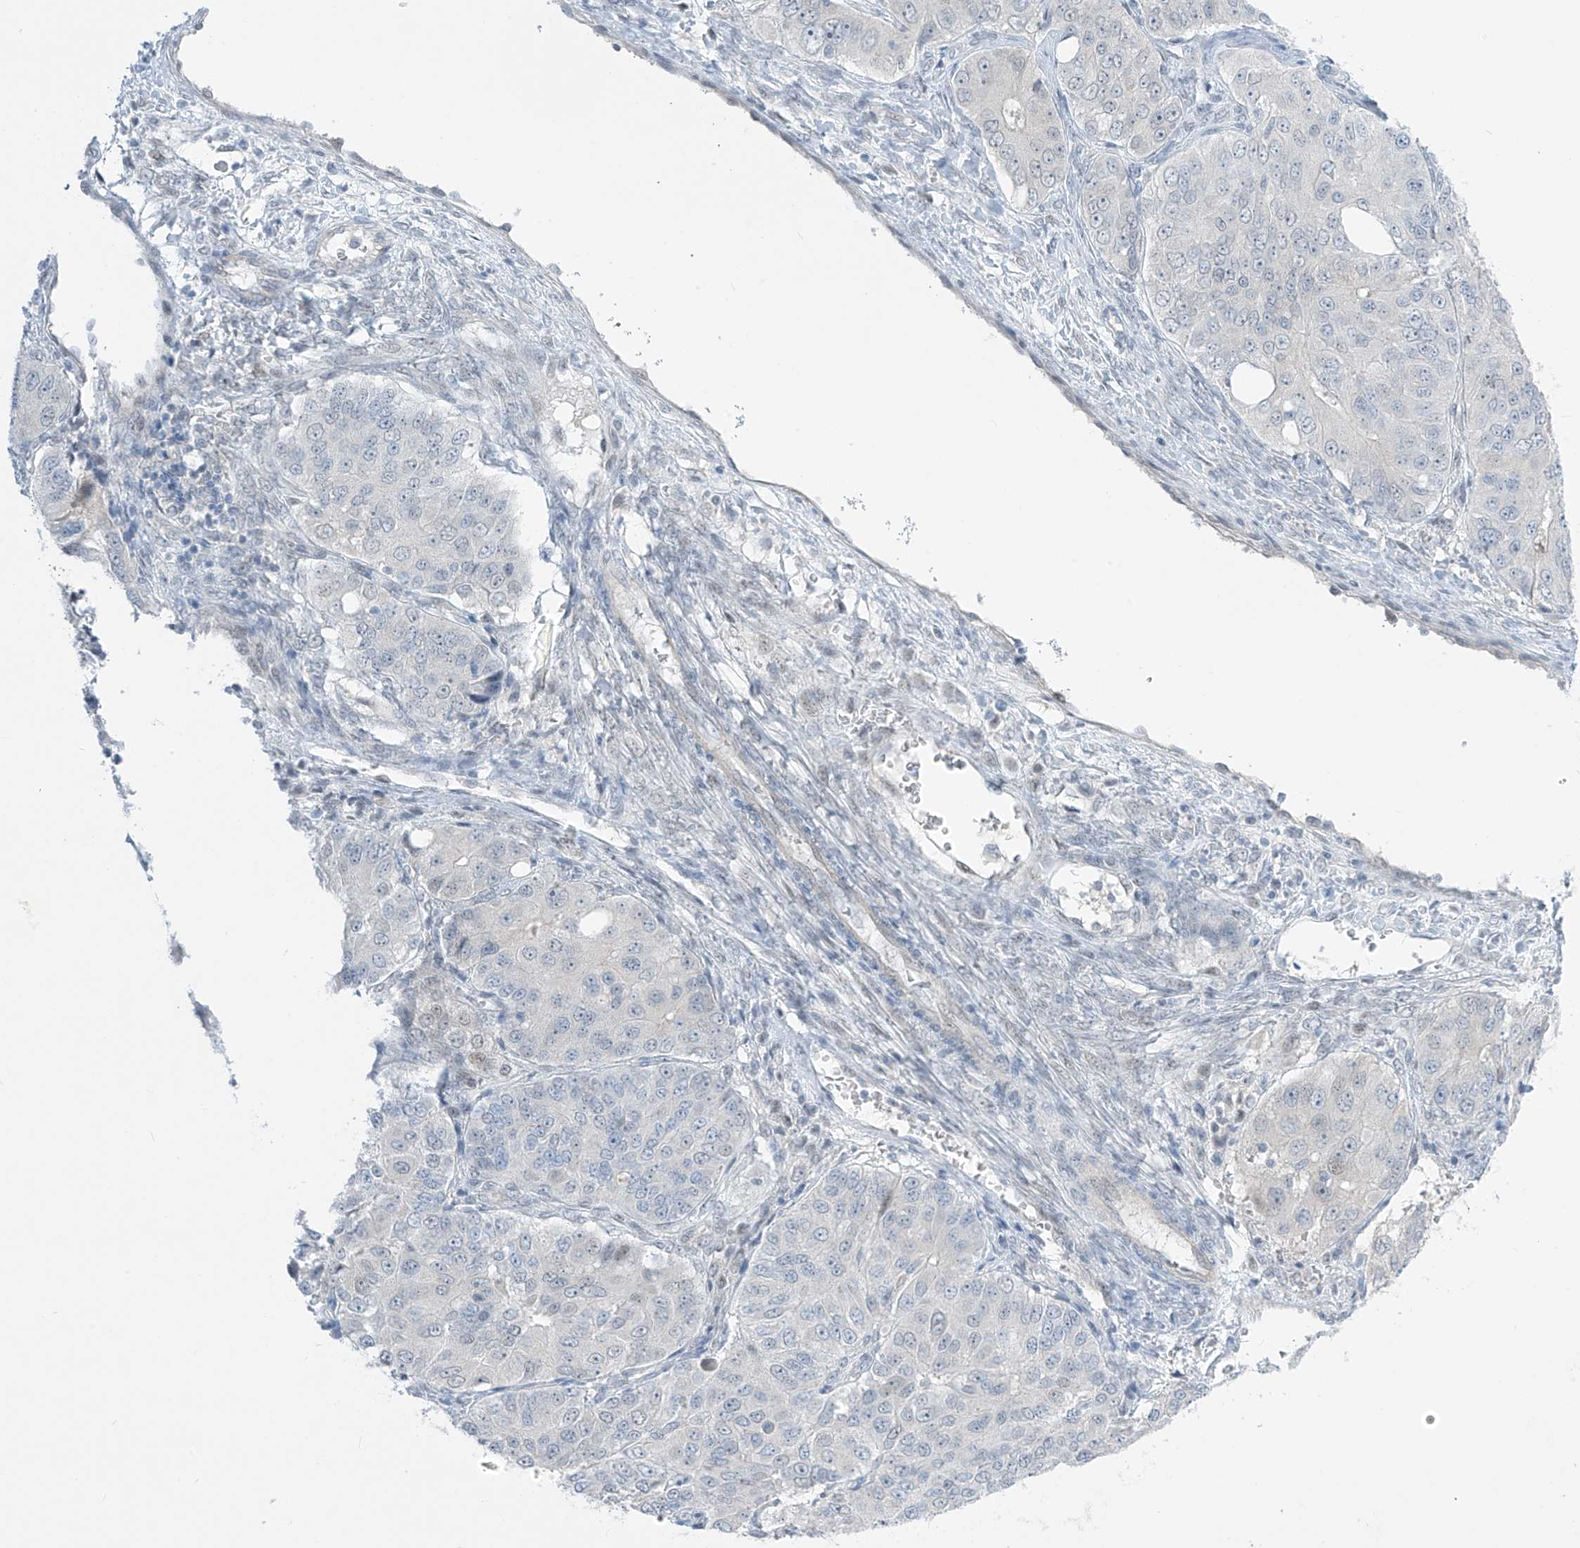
{"staining": {"intensity": "negative", "quantity": "none", "location": "none"}, "tissue": "ovarian cancer", "cell_type": "Tumor cells", "image_type": "cancer", "snomed": [{"axis": "morphology", "description": "Carcinoma, endometroid"}, {"axis": "topography", "description": "Ovary"}], "caption": "The photomicrograph reveals no significant expression in tumor cells of ovarian cancer. (DAB (3,3'-diaminobenzidine) IHC, high magnification).", "gene": "ASPRV1", "patient": {"sex": "female", "age": 51}}